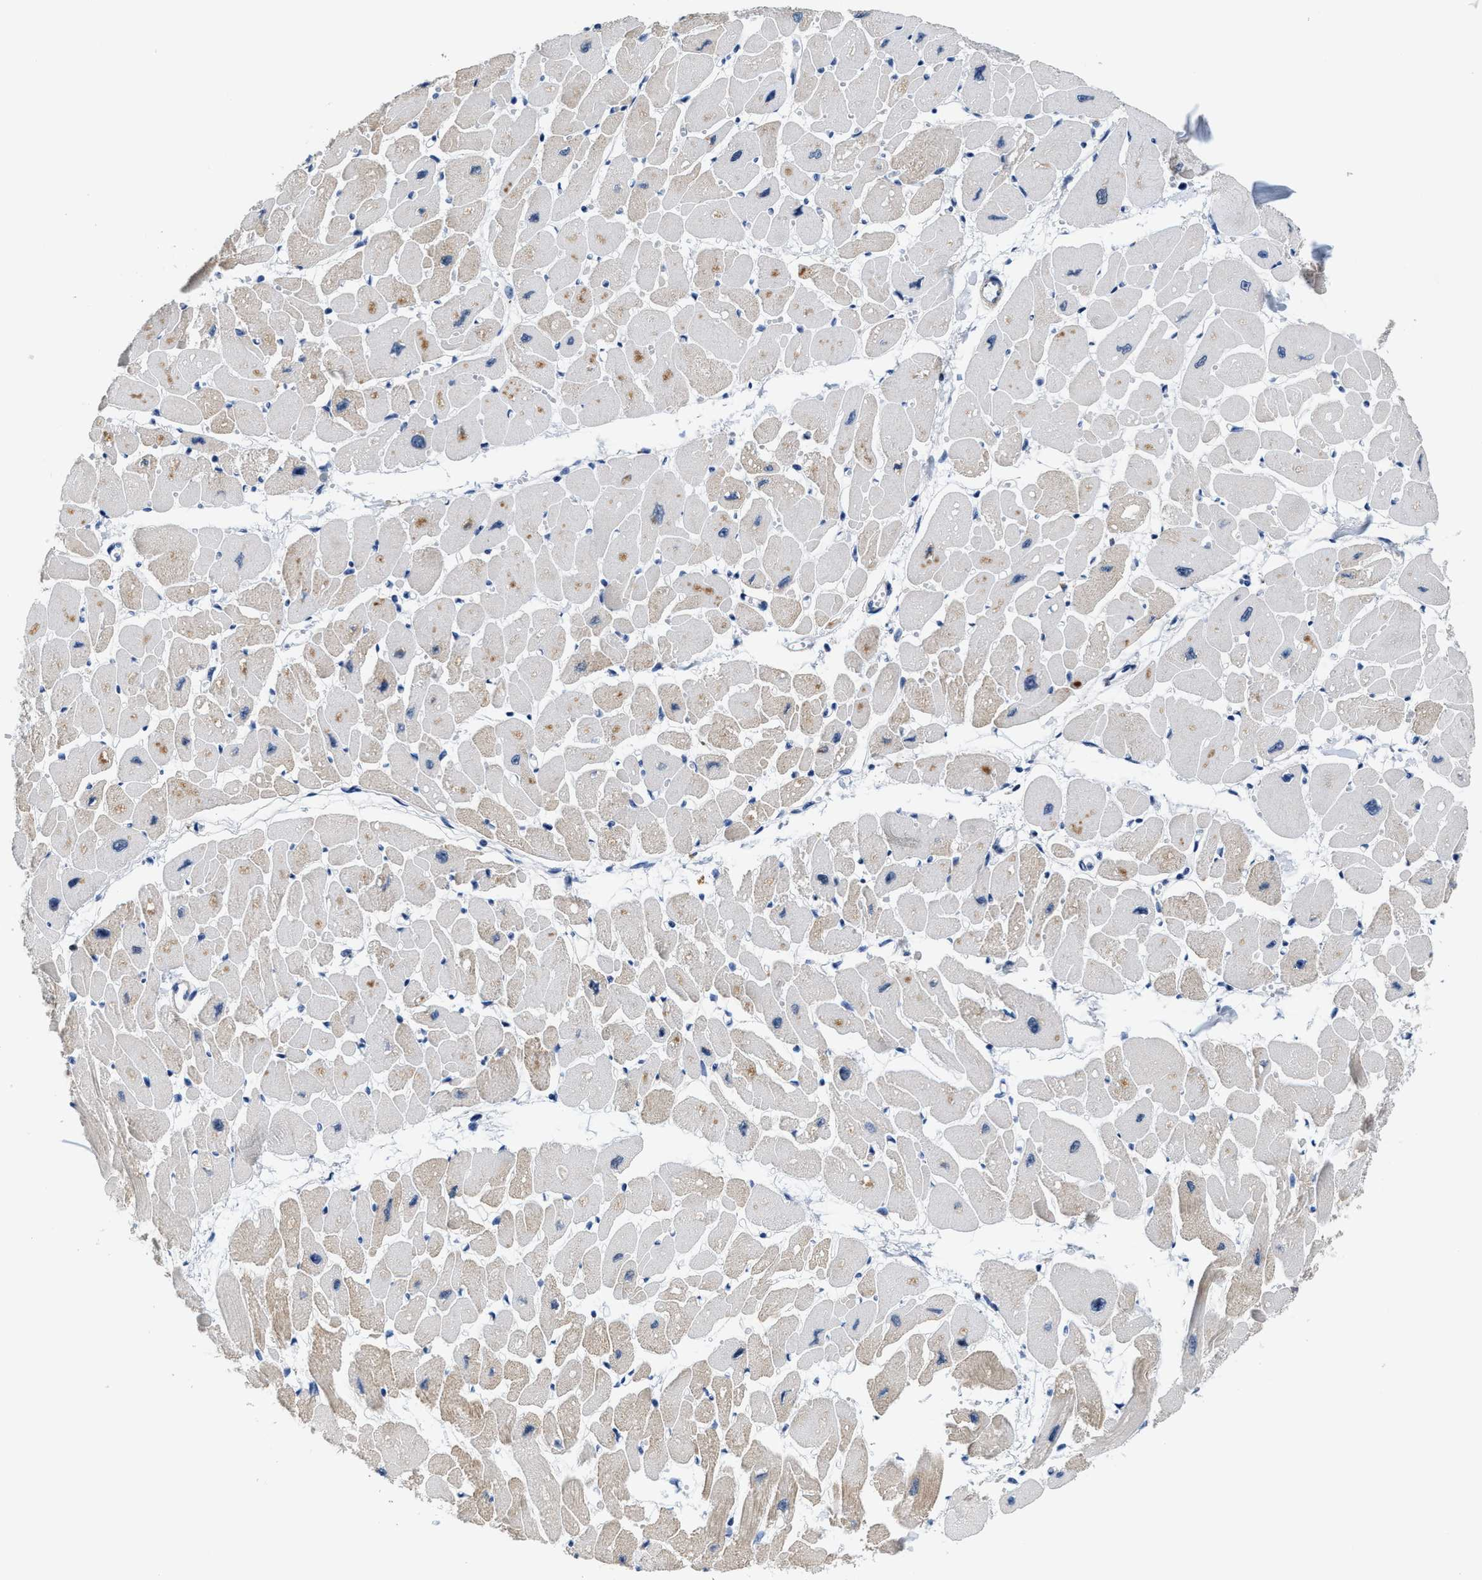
{"staining": {"intensity": "weak", "quantity": "25%-75%", "location": "cytoplasmic/membranous"}, "tissue": "heart muscle", "cell_type": "Cardiomyocytes", "image_type": "normal", "snomed": [{"axis": "morphology", "description": "Normal tissue, NOS"}, {"axis": "topography", "description": "Heart"}], "caption": "Protein positivity by immunohistochemistry (IHC) demonstrates weak cytoplasmic/membranous positivity in approximately 25%-75% of cardiomyocytes in benign heart muscle. (brown staining indicates protein expression, while blue staining denotes nuclei).", "gene": "SETD1B", "patient": {"sex": "female", "age": 54}}